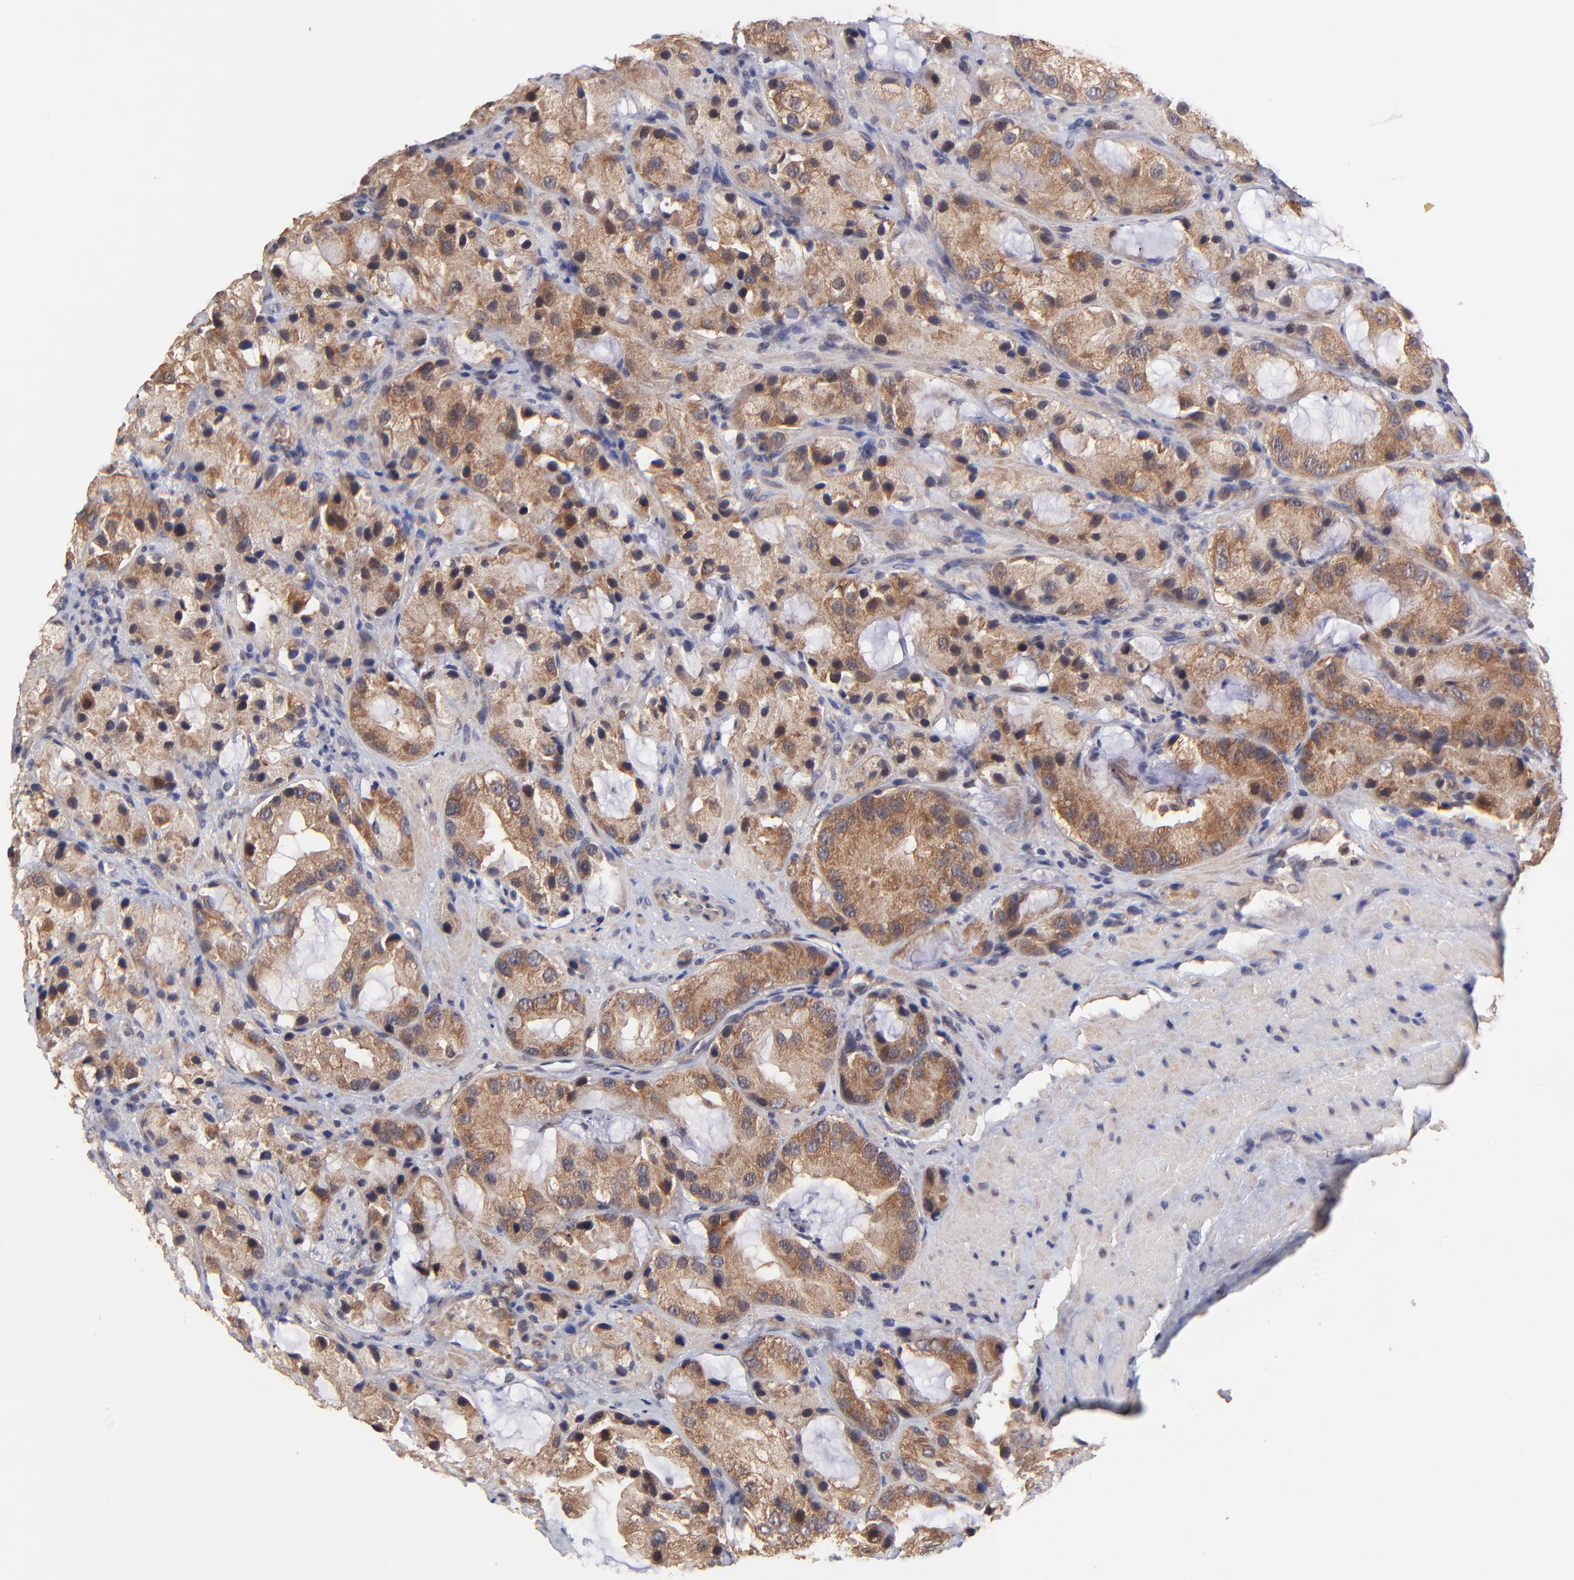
{"staining": {"intensity": "moderate", "quantity": ">75%", "location": "cytoplasmic/membranous"}, "tissue": "prostate cancer", "cell_type": "Tumor cells", "image_type": "cancer", "snomed": [{"axis": "morphology", "description": "Adenocarcinoma, High grade"}, {"axis": "topography", "description": "Prostate"}], "caption": "Brown immunohistochemical staining in prostate cancer shows moderate cytoplasmic/membranous positivity in about >75% of tumor cells.", "gene": "BAIAP2L2", "patient": {"sex": "male", "age": 70}}